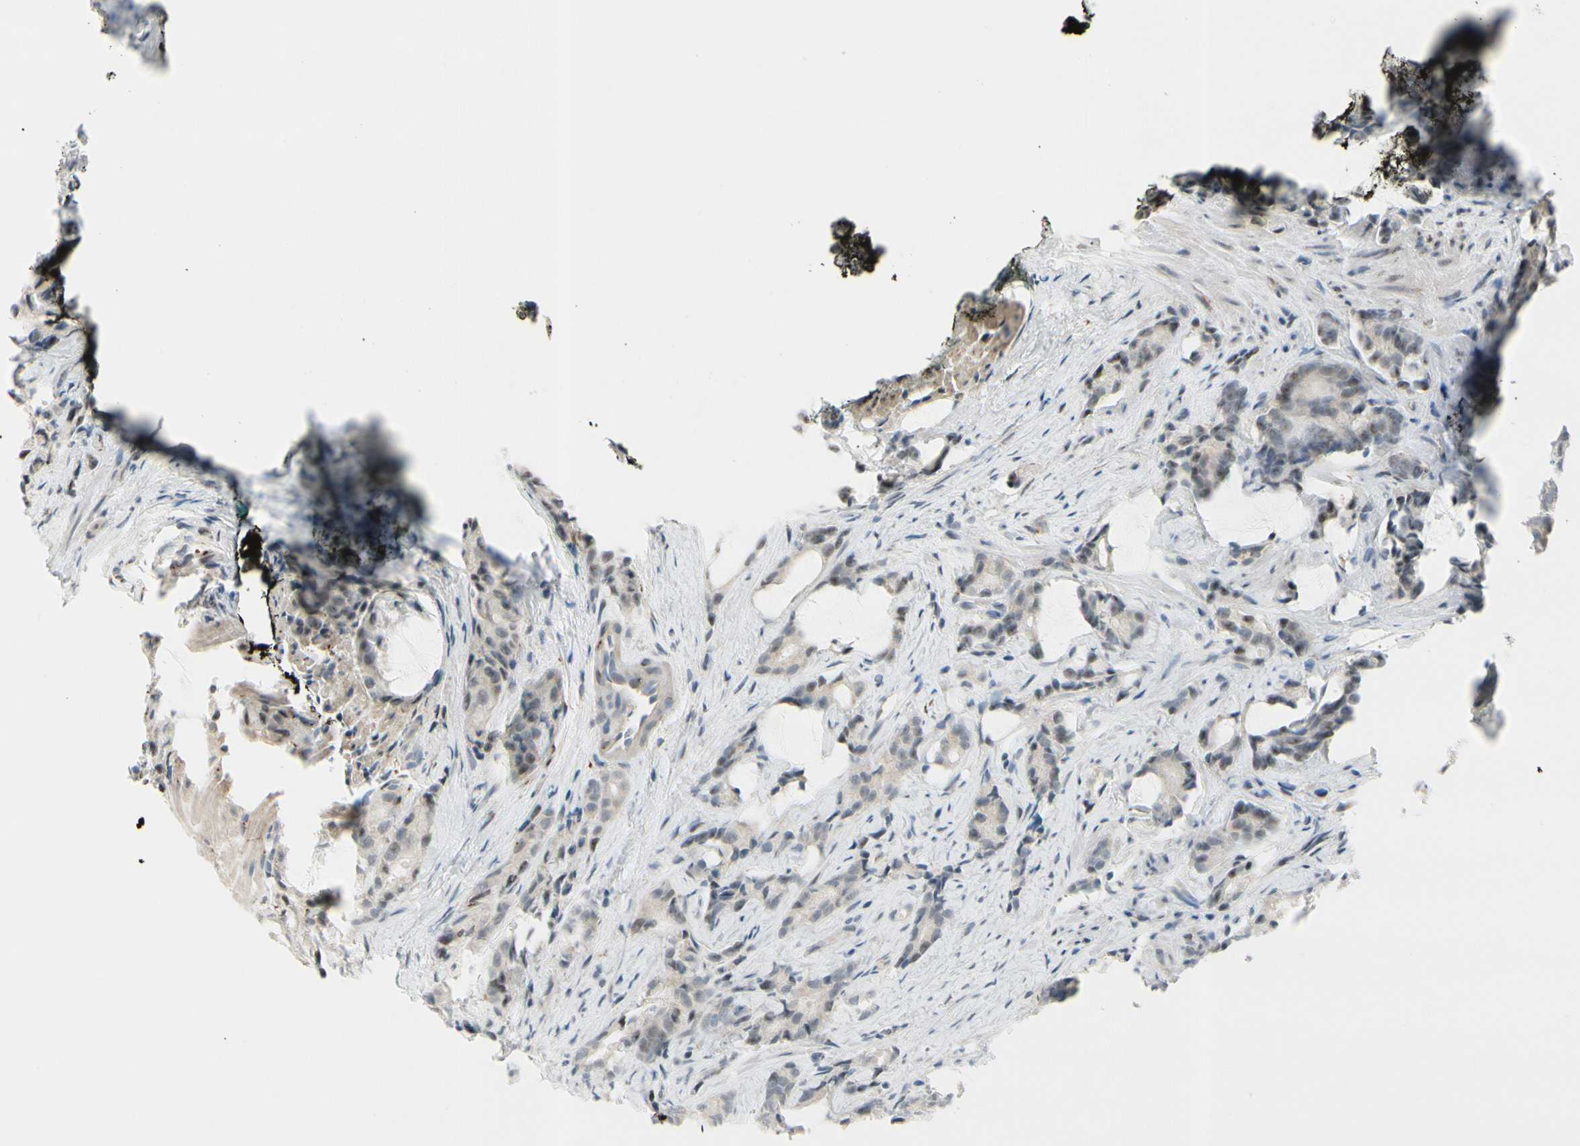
{"staining": {"intensity": "negative", "quantity": "none", "location": "none"}, "tissue": "prostate cancer", "cell_type": "Tumor cells", "image_type": "cancer", "snomed": [{"axis": "morphology", "description": "Adenocarcinoma, Low grade"}, {"axis": "topography", "description": "Prostate"}], "caption": "Immunohistochemistry (IHC) of human prostate low-grade adenocarcinoma shows no staining in tumor cells.", "gene": "B4GALNT1", "patient": {"sex": "male", "age": 58}}